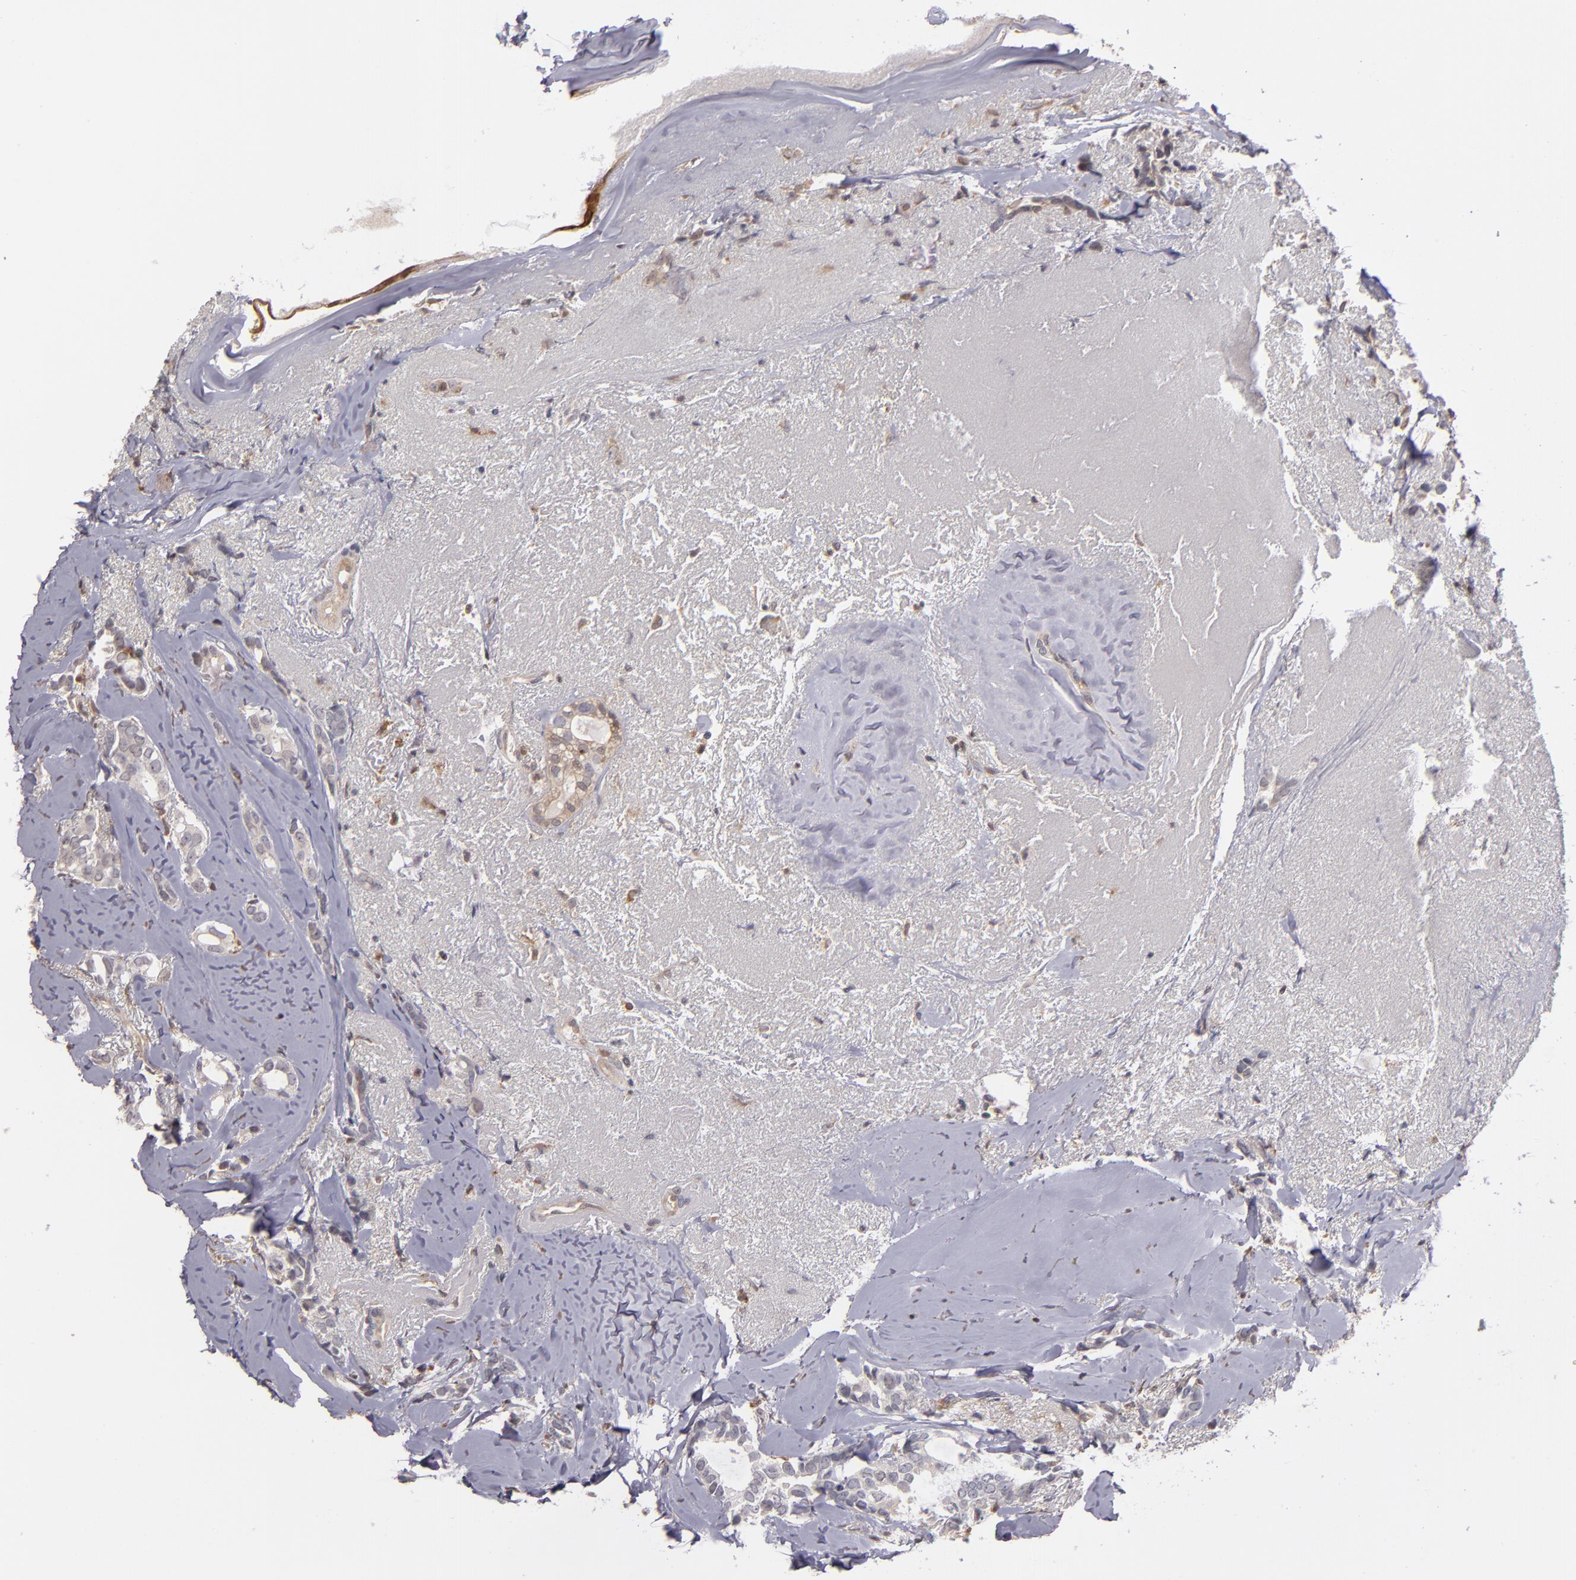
{"staining": {"intensity": "weak", "quantity": ">75%", "location": "cytoplasmic/membranous"}, "tissue": "breast cancer", "cell_type": "Tumor cells", "image_type": "cancer", "snomed": [{"axis": "morphology", "description": "Duct carcinoma"}, {"axis": "topography", "description": "Breast"}], "caption": "This histopathology image displays breast cancer stained with immunohistochemistry (IHC) to label a protein in brown. The cytoplasmic/membranous of tumor cells show weak positivity for the protein. Nuclei are counter-stained blue.", "gene": "CASP1", "patient": {"sex": "female", "age": 54}}